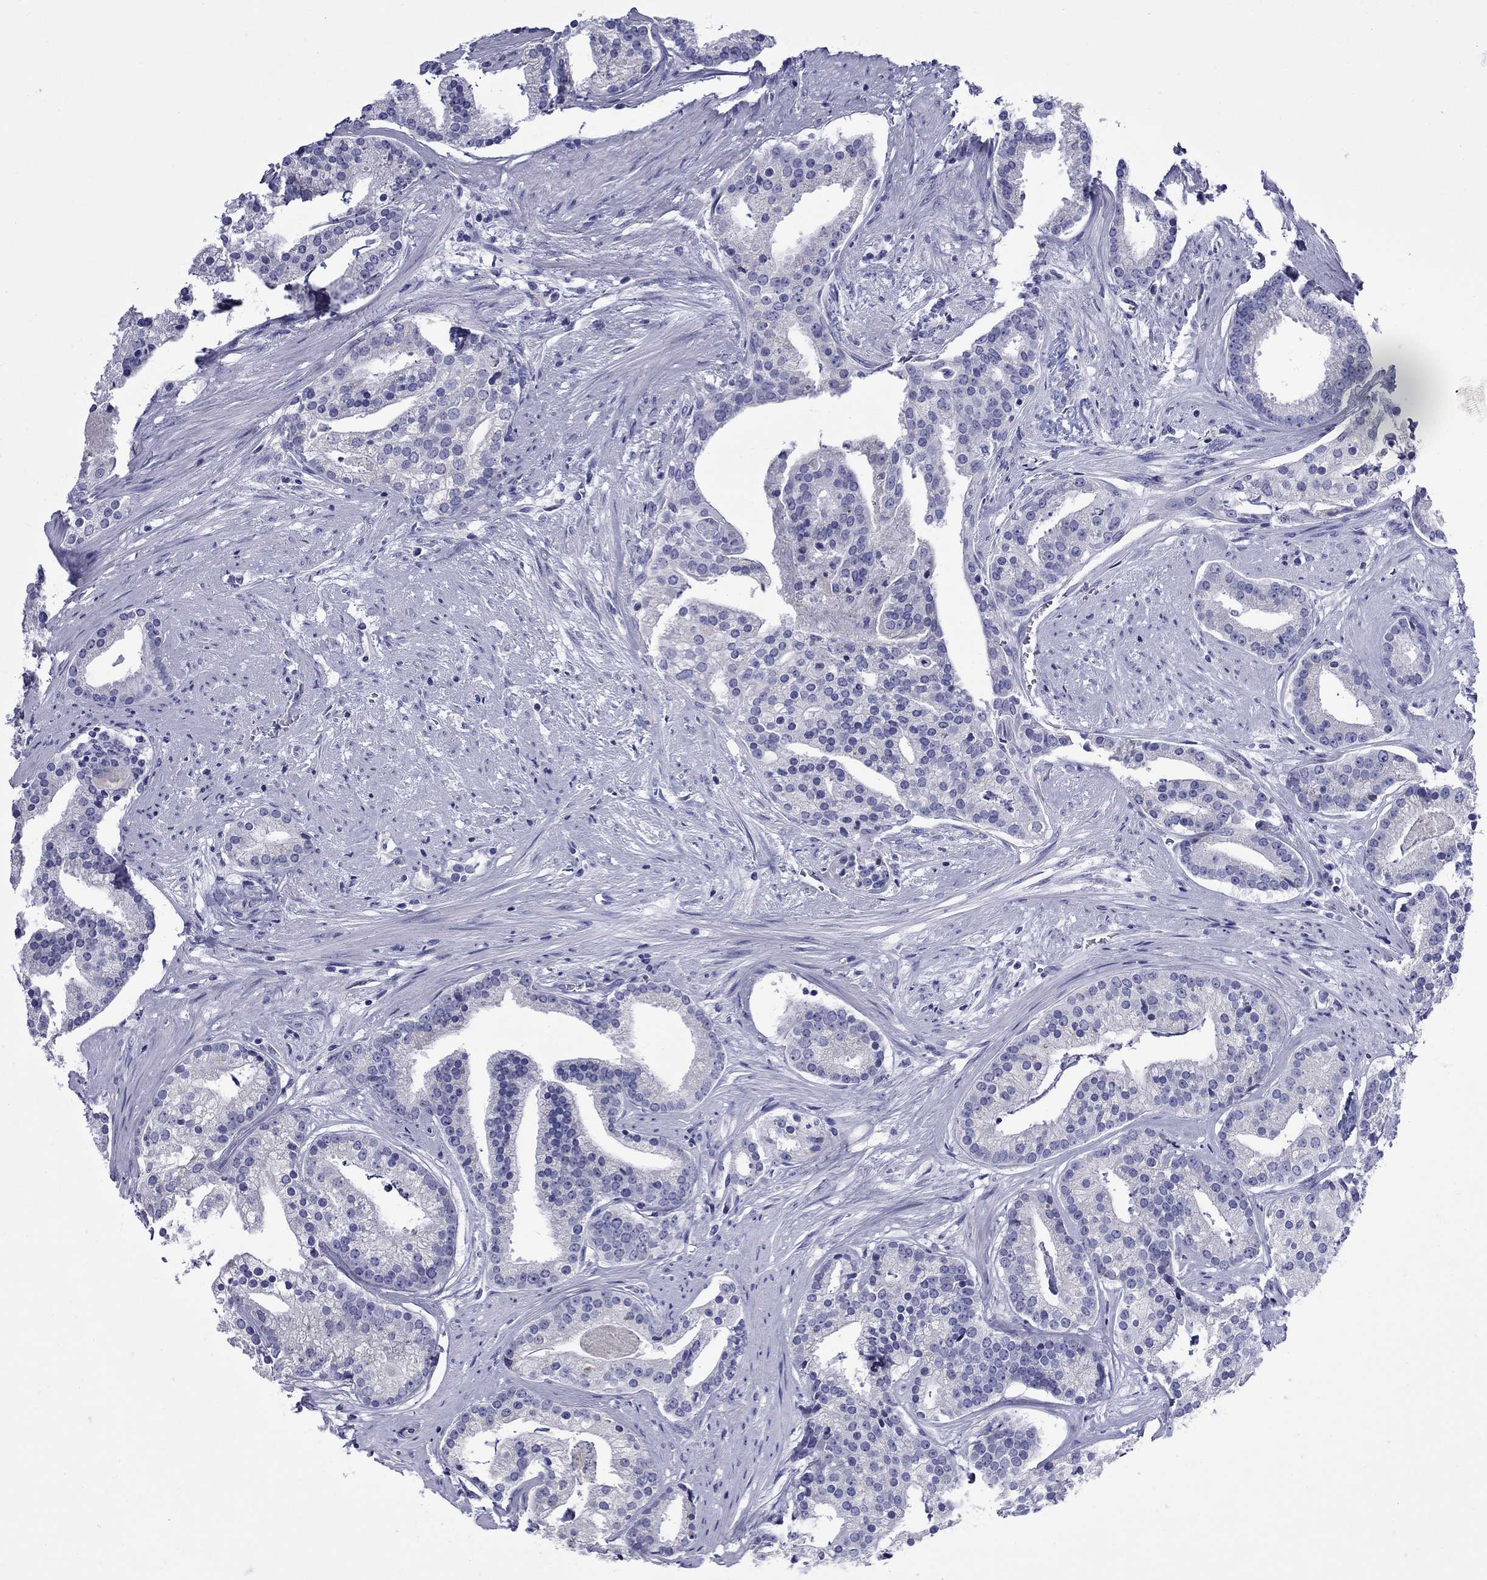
{"staining": {"intensity": "negative", "quantity": "none", "location": "none"}, "tissue": "prostate cancer", "cell_type": "Tumor cells", "image_type": "cancer", "snomed": [{"axis": "morphology", "description": "Adenocarcinoma, NOS"}, {"axis": "topography", "description": "Prostate and seminal vesicle, NOS"}, {"axis": "topography", "description": "Prostate"}], "caption": "There is no significant positivity in tumor cells of prostate cancer (adenocarcinoma).", "gene": "GIP", "patient": {"sex": "male", "age": 44}}